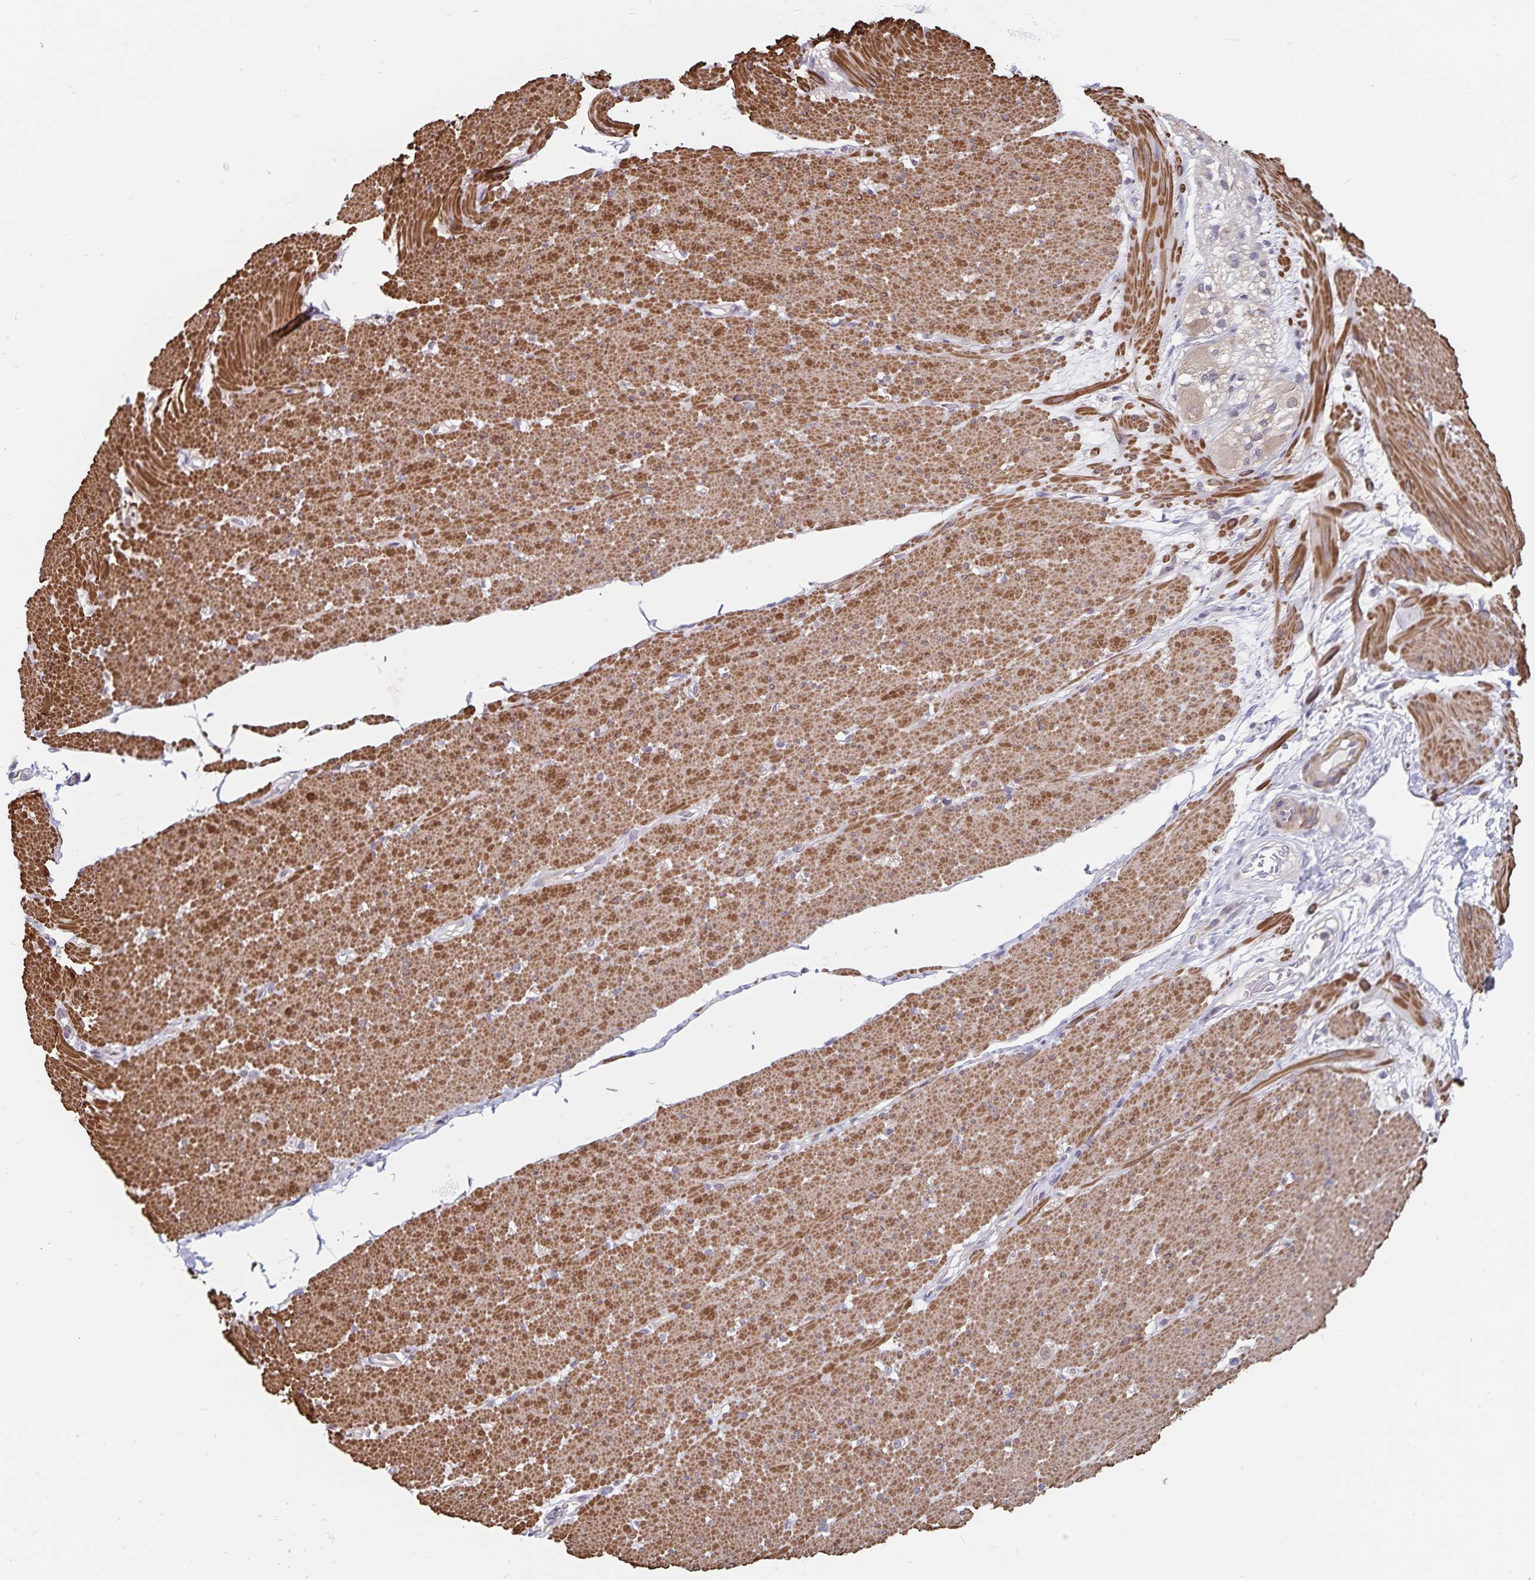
{"staining": {"intensity": "moderate", "quantity": ">75%", "location": "cytoplasmic/membranous"}, "tissue": "smooth muscle", "cell_type": "Smooth muscle cells", "image_type": "normal", "snomed": [{"axis": "morphology", "description": "Normal tissue, NOS"}, {"axis": "topography", "description": "Smooth muscle"}, {"axis": "topography", "description": "Rectum"}], "caption": "Immunohistochemistry of benign human smooth muscle reveals medium levels of moderate cytoplasmic/membranous expression in about >75% of smooth muscle cells.", "gene": "BAG6", "patient": {"sex": "male", "age": 53}}